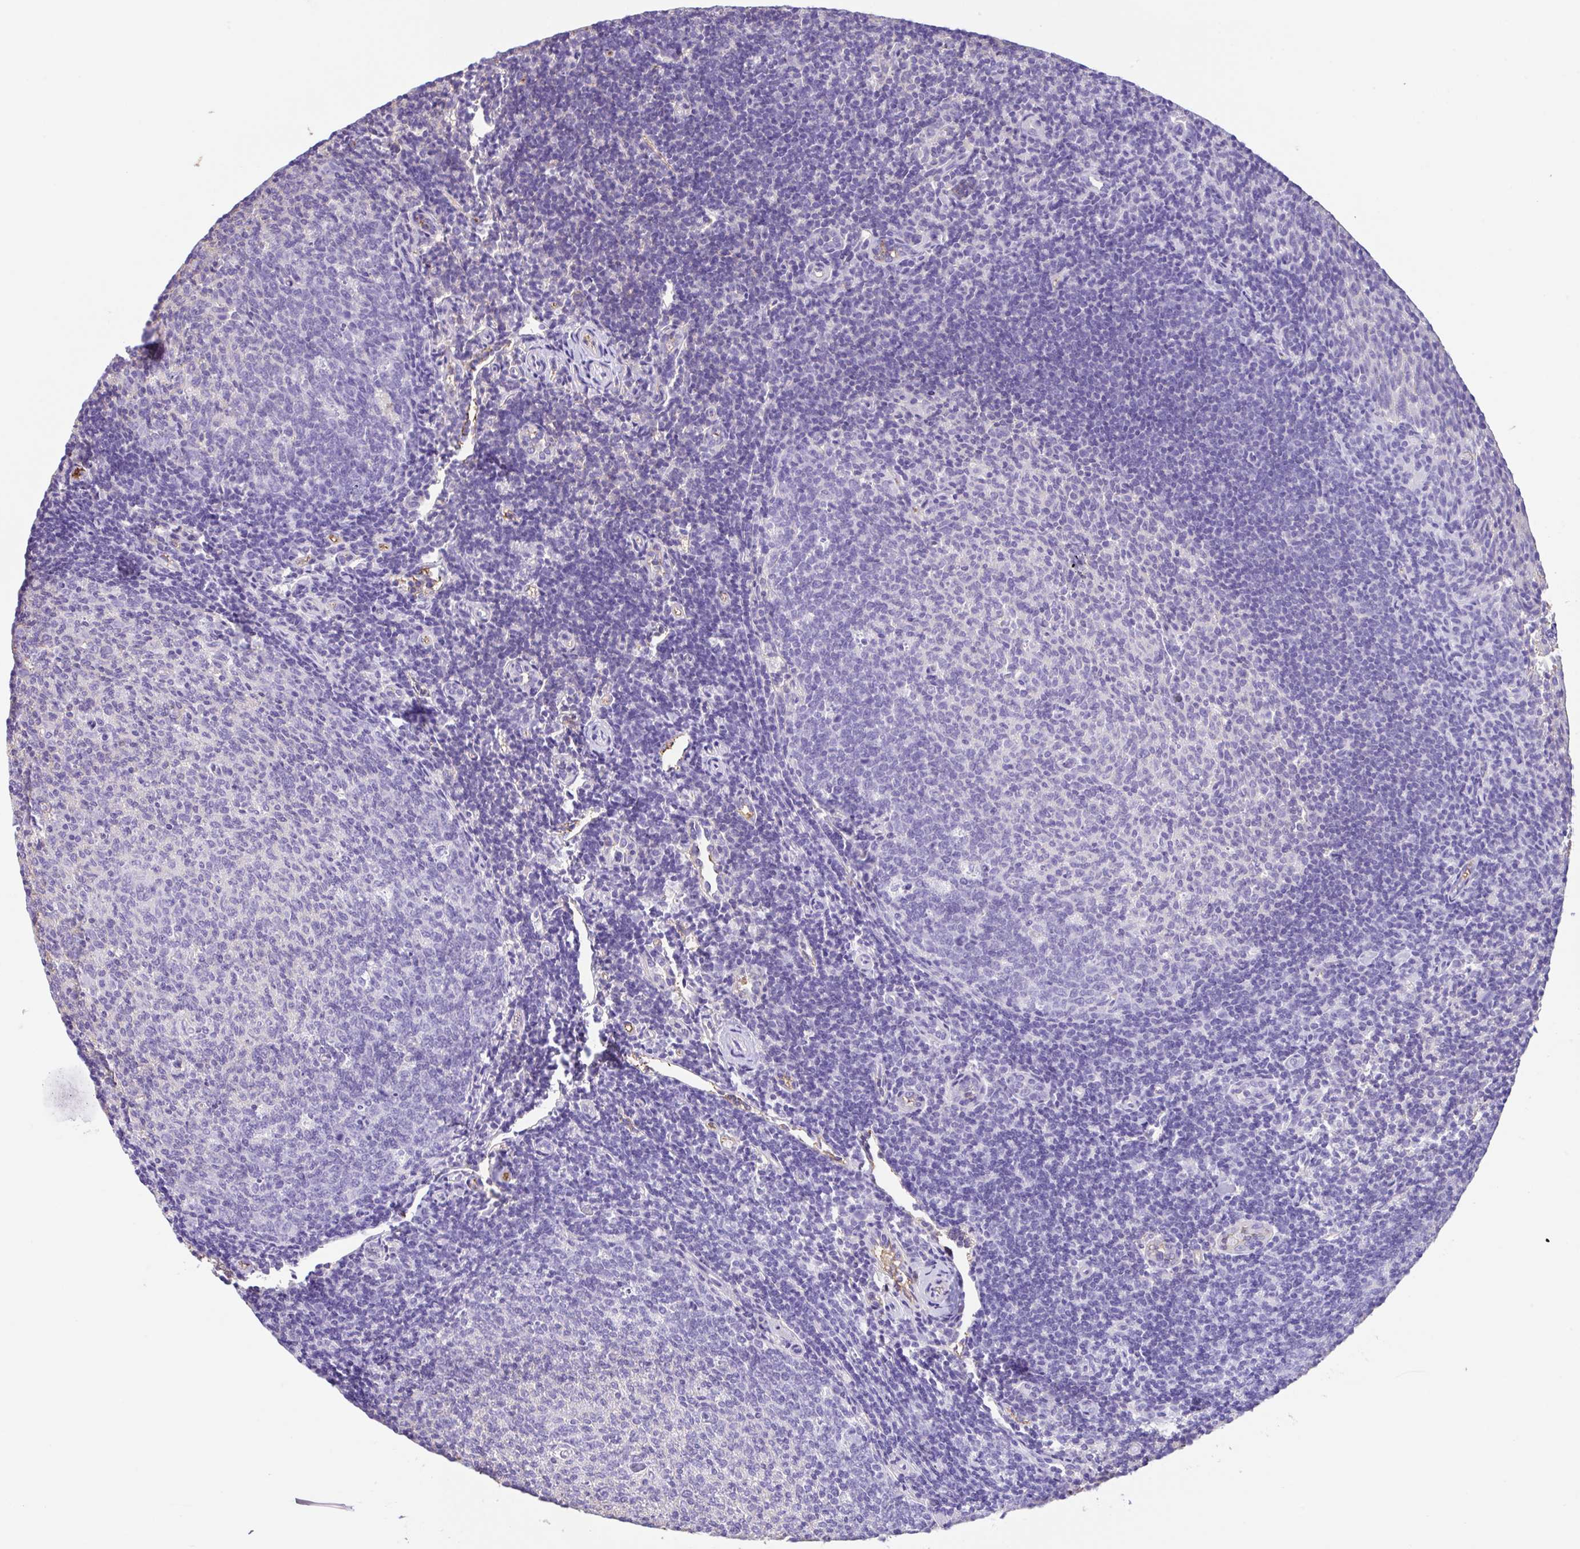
{"staining": {"intensity": "negative", "quantity": "none", "location": "none"}, "tissue": "tonsil", "cell_type": "Germinal center cells", "image_type": "normal", "snomed": [{"axis": "morphology", "description": "Normal tissue, NOS"}, {"axis": "topography", "description": "Tonsil"}], "caption": "DAB immunohistochemical staining of benign human tonsil demonstrates no significant positivity in germinal center cells. (Stains: DAB (3,3'-diaminobenzidine) IHC with hematoxylin counter stain, Microscopy: brightfield microscopy at high magnification).", "gene": "HOXC12", "patient": {"sex": "female", "age": 10}}